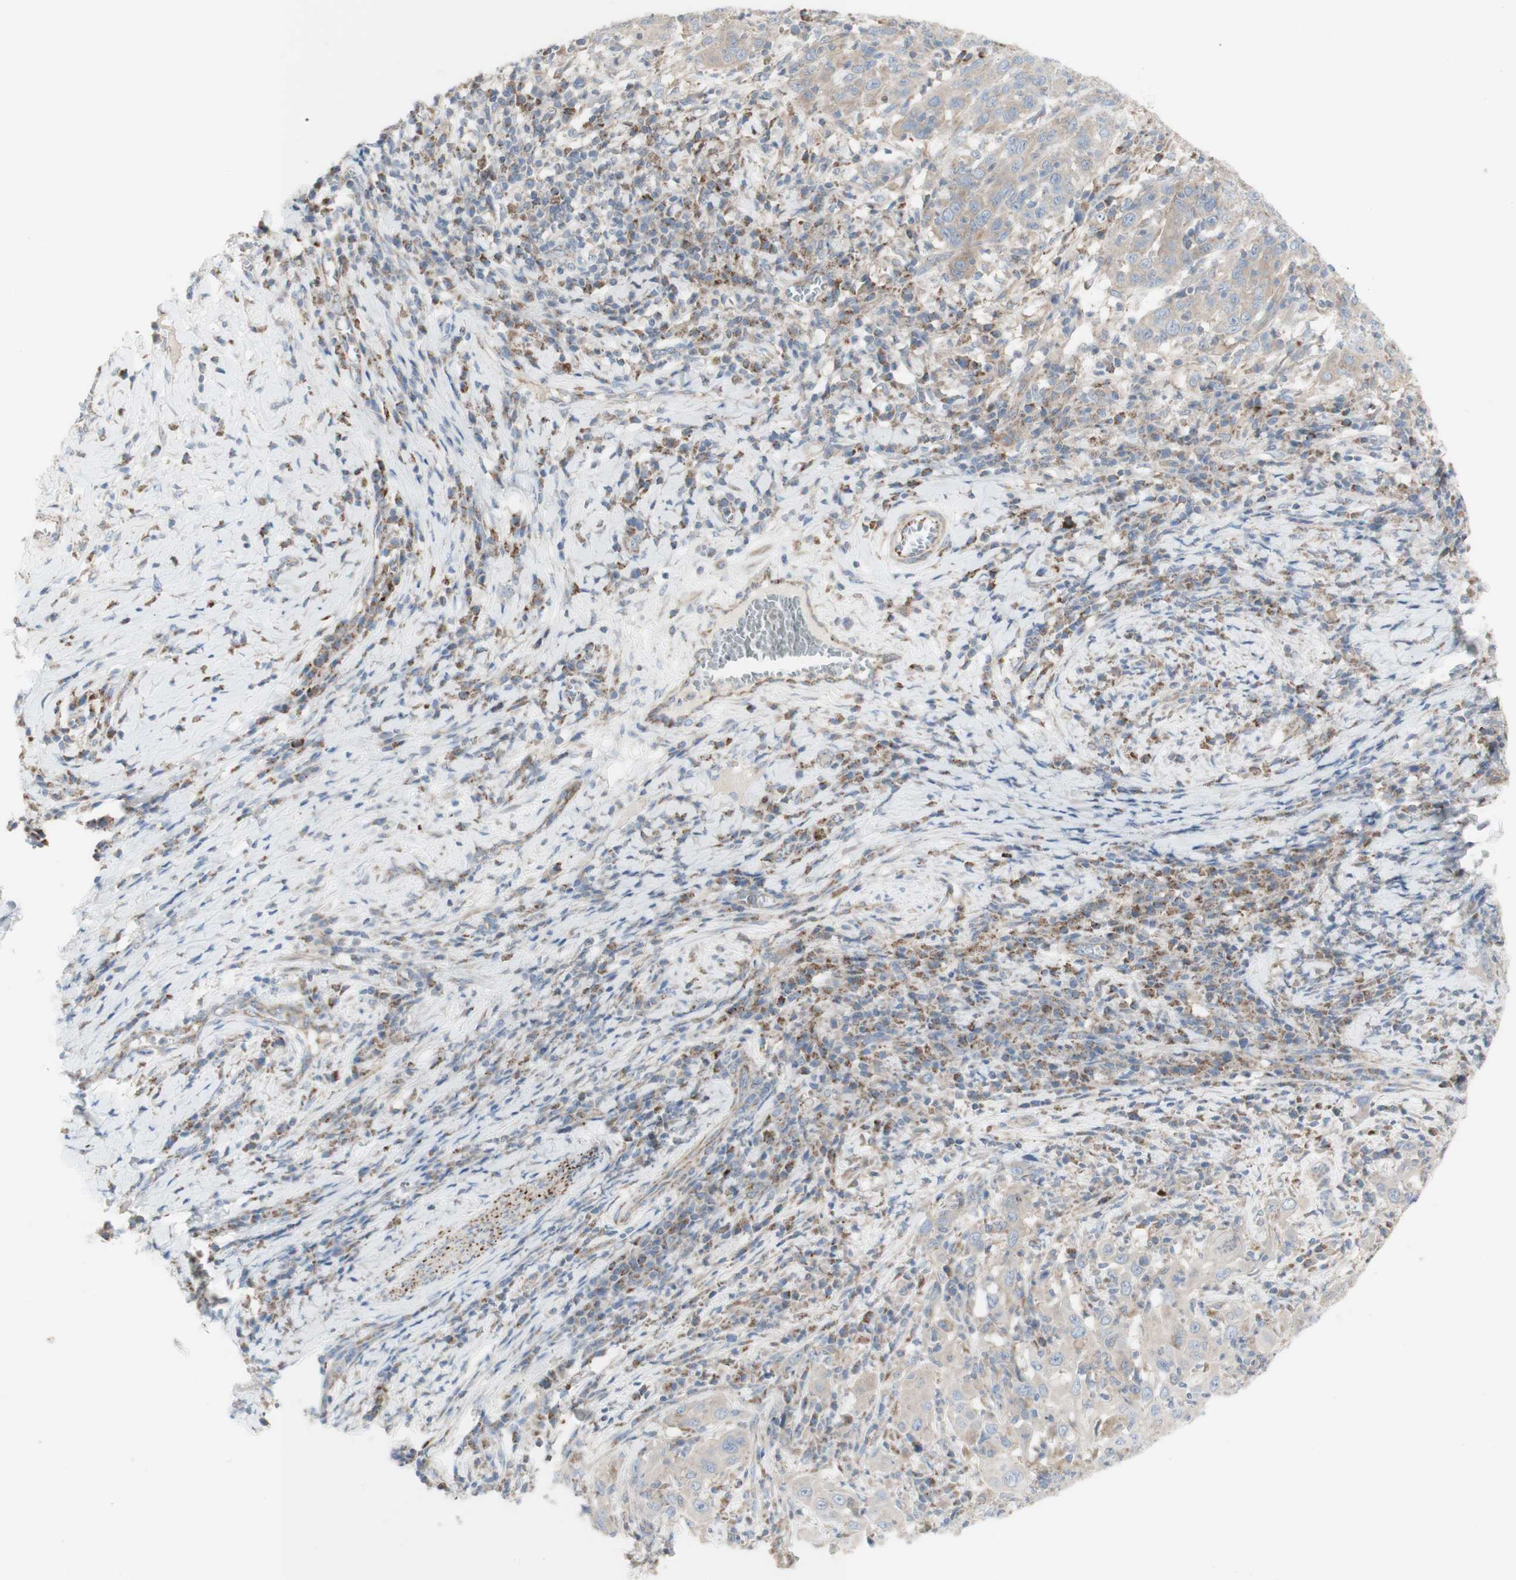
{"staining": {"intensity": "weak", "quantity": "<25%", "location": "cytoplasmic/membranous"}, "tissue": "cervical cancer", "cell_type": "Tumor cells", "image_type": "cancer", "snomed": [{"axis": "morphology", "description": "Squamous cell carcinoma, NOS"}, {"axis": "topography", "description": "Cervix"}], "caption": "Histopathology image shows no significant protein positivity in tumor cells of cervical cancer.", "gene": "C3orf52", "patient": {"sex": "female", "age": 46}}